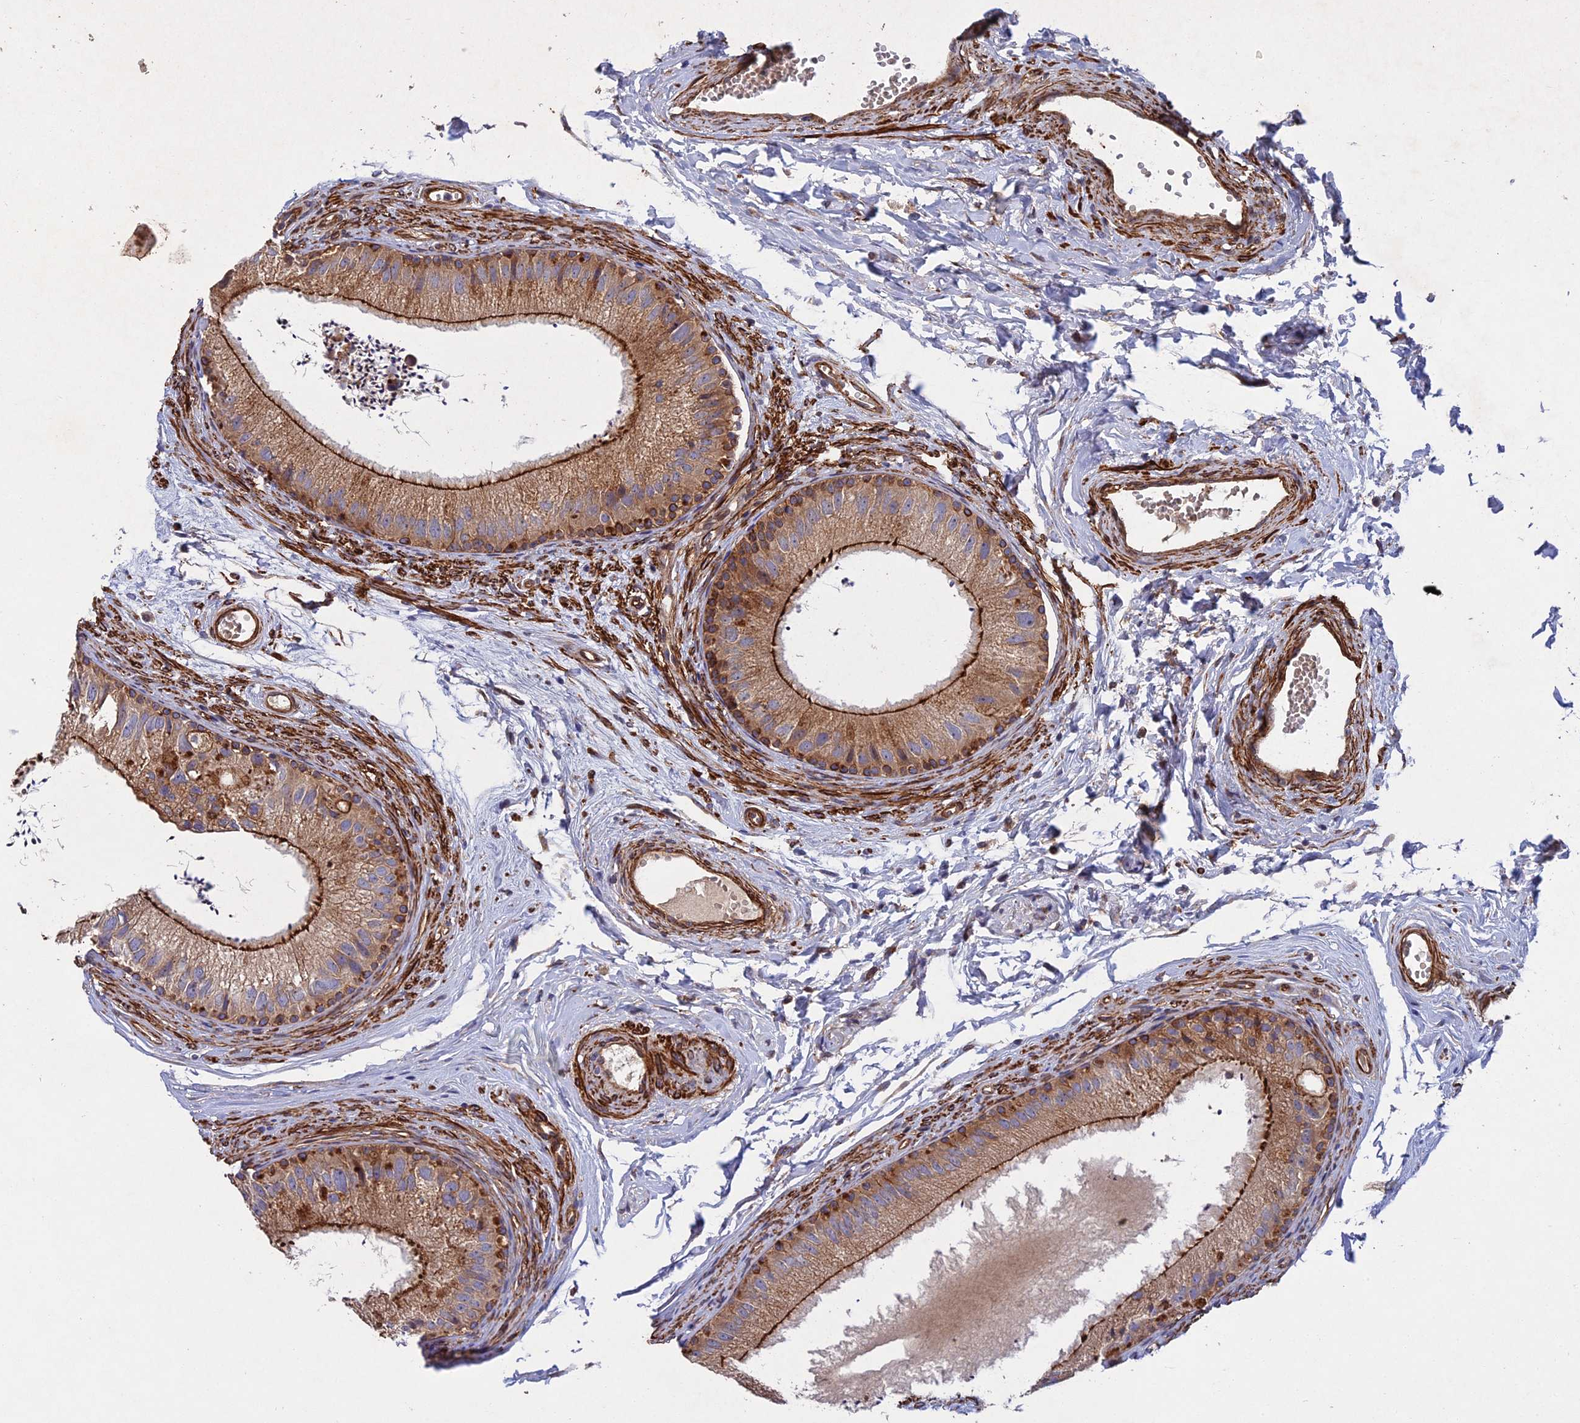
{"staining": {"intensity": "strong", "quantity": "25%-75%", "location": "cytoplasmic/membranous"}, "tissue": "epididymis", "cell_type": "Glandular cells", "image_type": "normal", "snomed": [{"axis": "morphology", "description": "Normal tissue, NOS"}, {"axis": "topography", "description": "Epididymis"}], "caption": "Immunohistochemical staining of normal epididymis demonstrates high levels of strong cytoplasmic/membranous positivity in approximately 25%-75% of glandular cells. (Brightfield microscopy of DAB IHC at high magnification).", "gene": "RALGAPA2", "patient": {"sex": "male", "age": 56}}